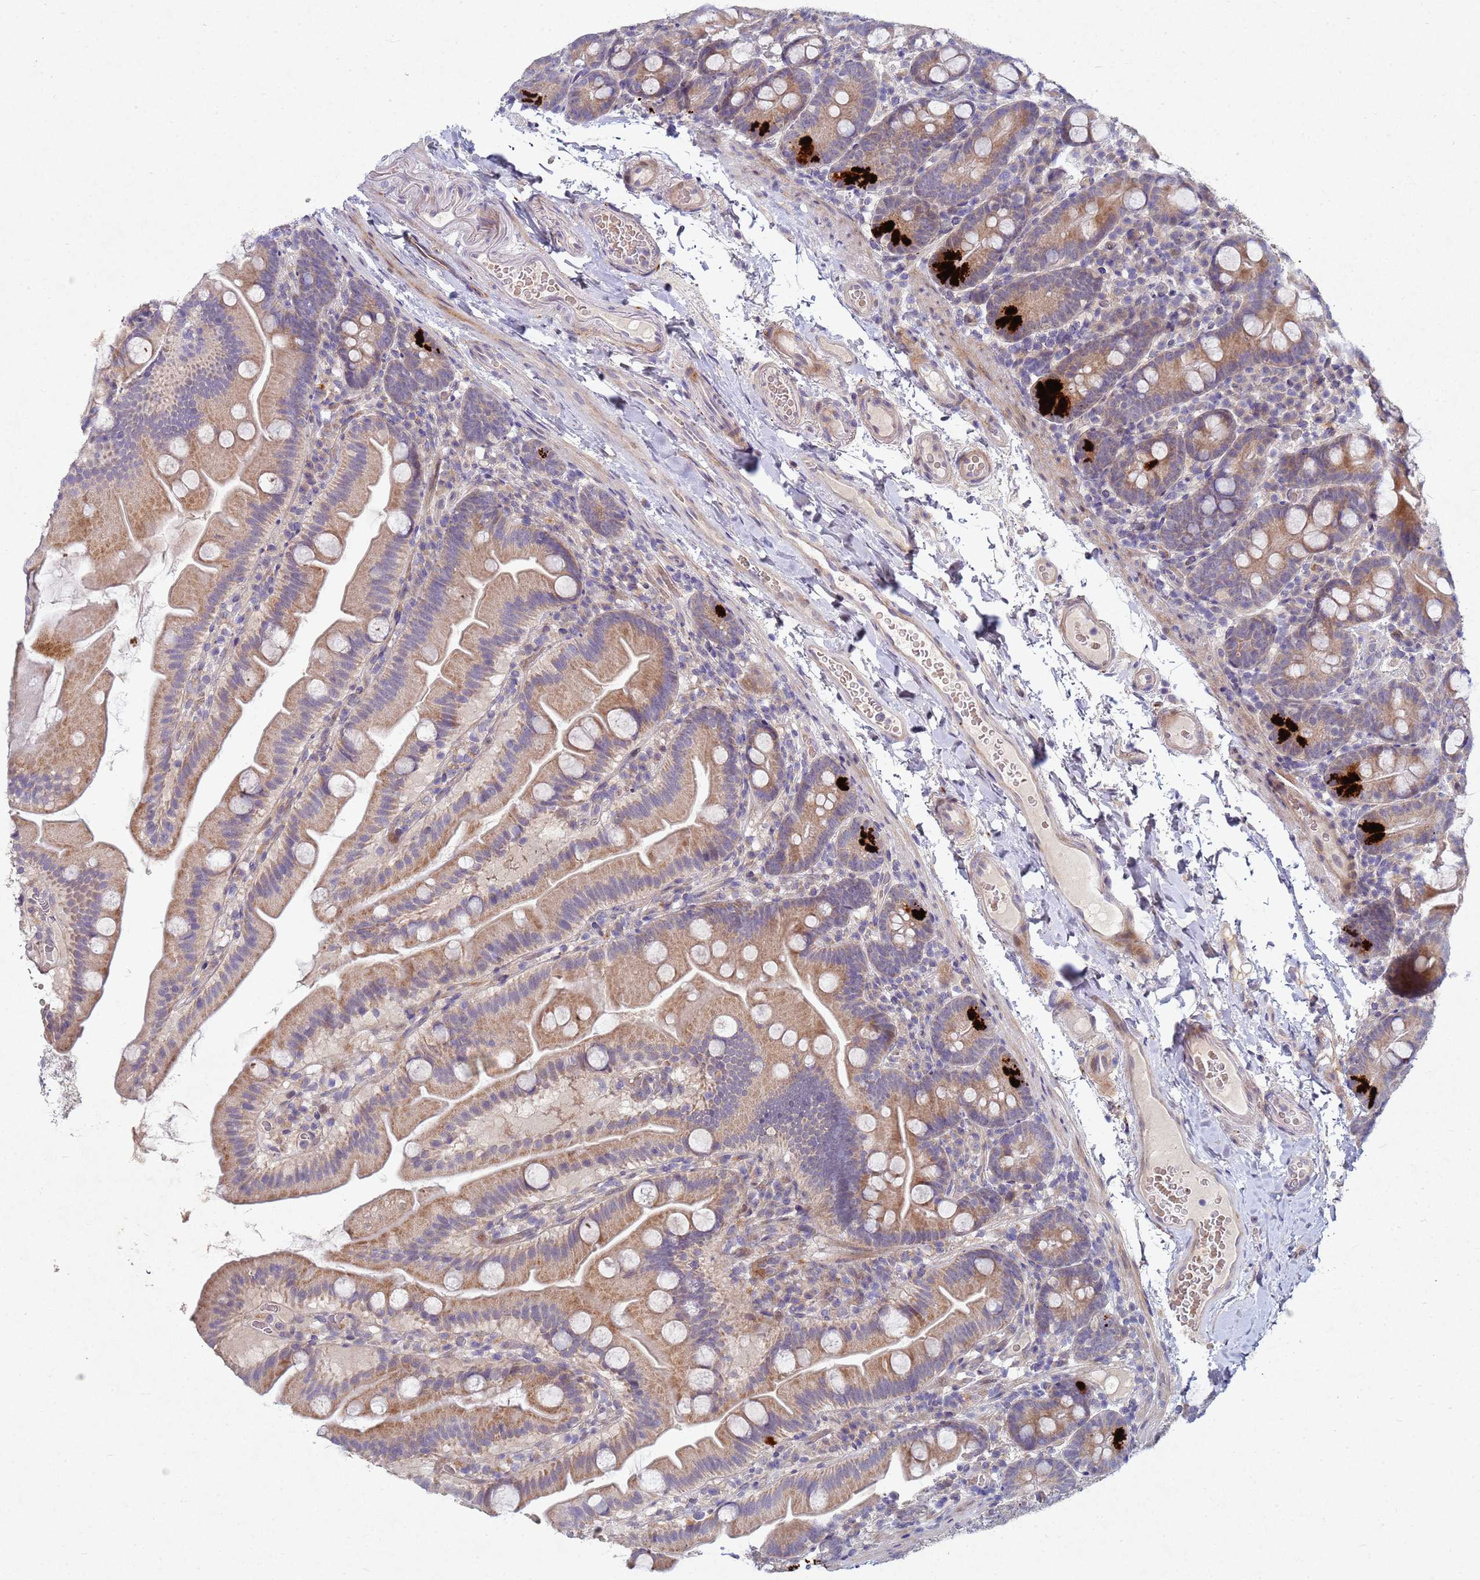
{"staining": {"intensity": "moderate", "quantity": ">75%", "location": "cytoplasmic/membranous"}, "tissue": "small intestine", "cell_type": "Glandular cells", "image_type": "normal", "snomed": [{"axis": "morphology", "description": "Normal tissue, NOS"}, {"axis": "topography", "description": "Small intestine"}], "caption": "Glandular cells reveal medium levels of moderate cytoplasmic/membranous staining in approximately >75% of cells in benign human small intestine.", "gene": "TNPO2", "patient": {"sex": "female", "age": 68}}